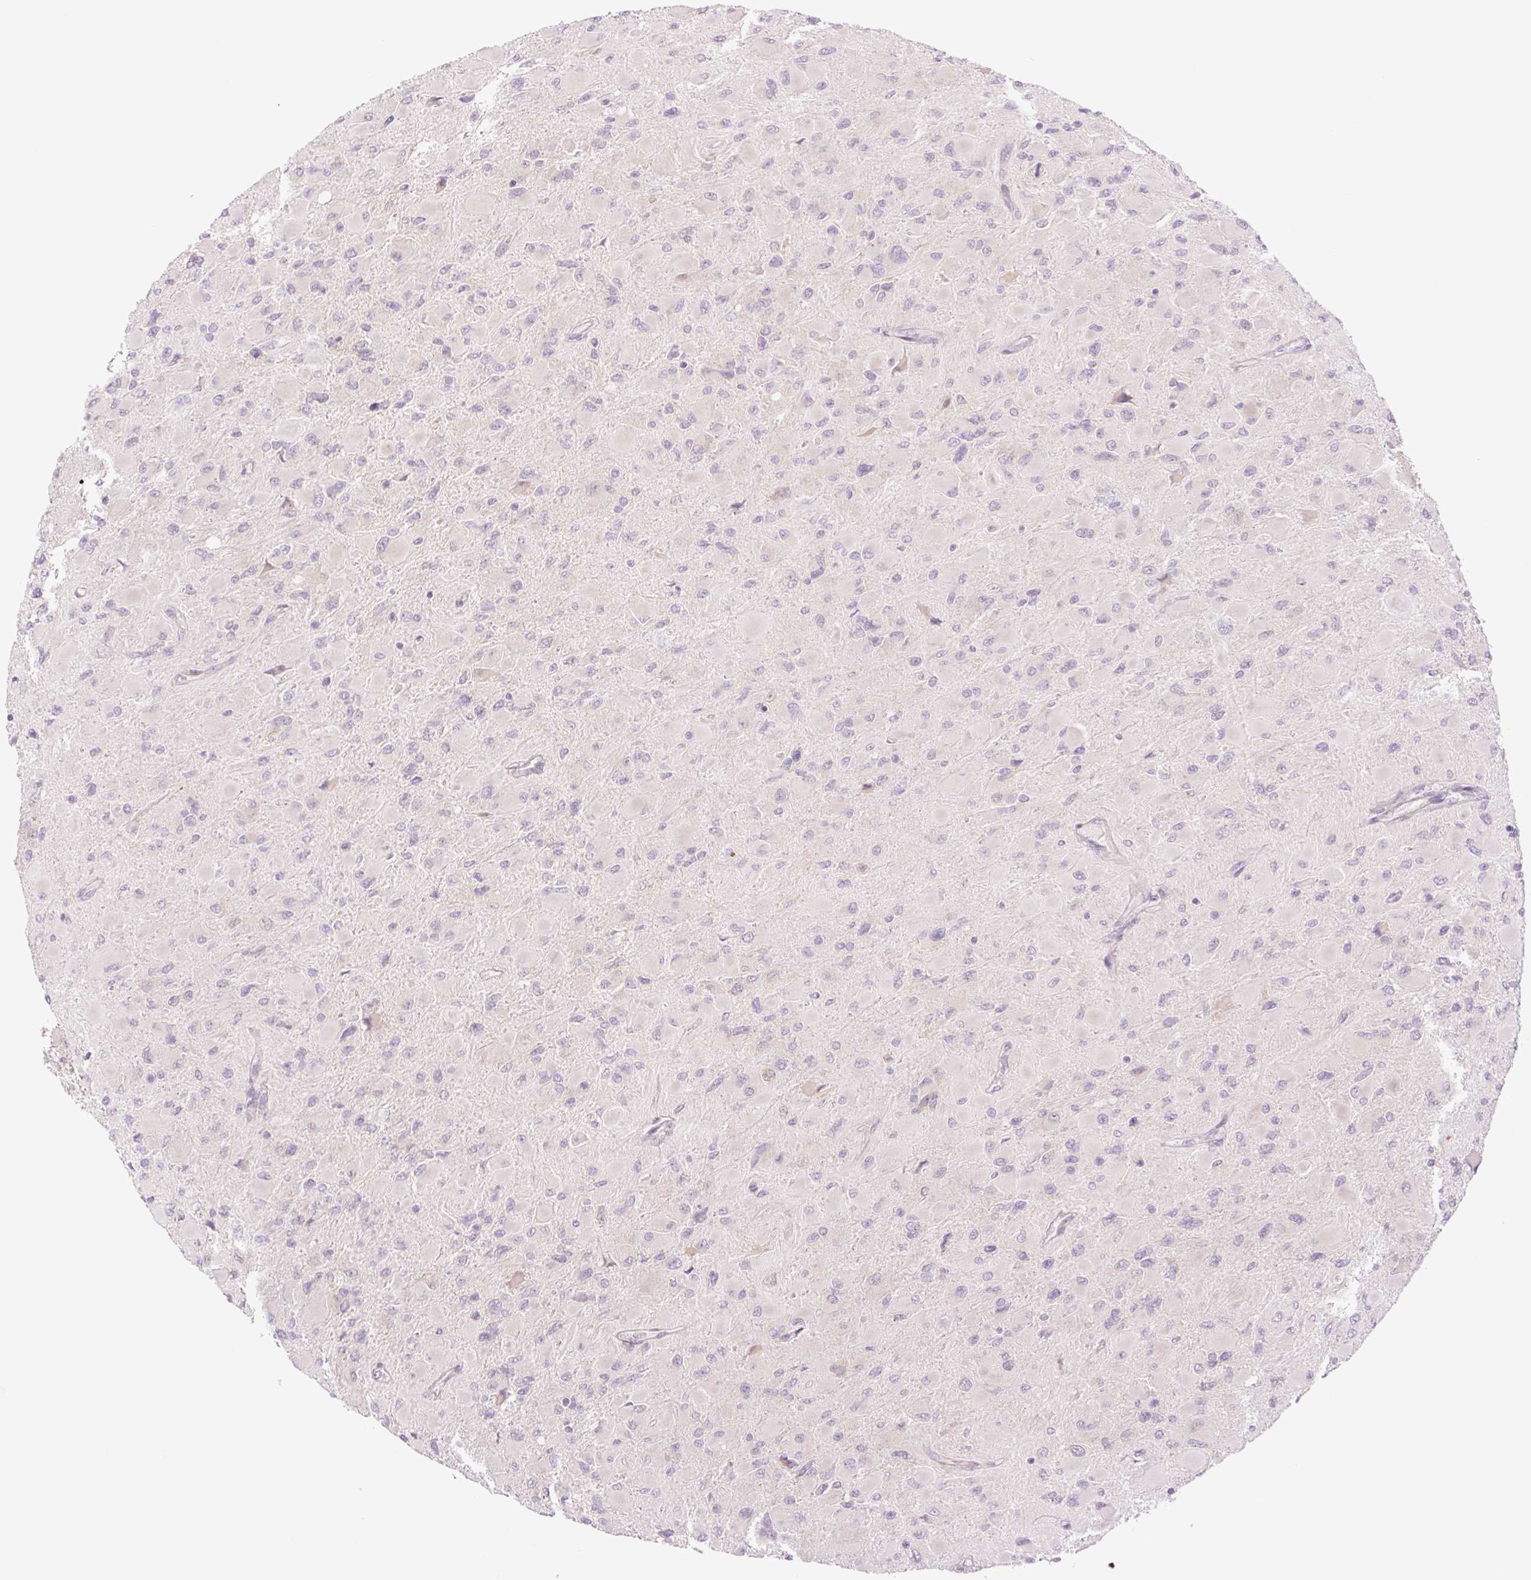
{"staining": {"intensity": "negative", "quantity": "none", "location": "none"}, "tissue": "glioma", "cell_type": "Tumor cells", "image_type": "cancer", "snomed": [{"axis": "morphology", "description": "Glioma, malignant, High grade"}, {"axis": "topography", "description": "Cerebral cortex"}], "caption": "Human glioma stained for a protein using IHC demonstrates no positivity in tumor cells.", "gene": "COL5A1", "patient": {"sex": "female", "age": 36}}